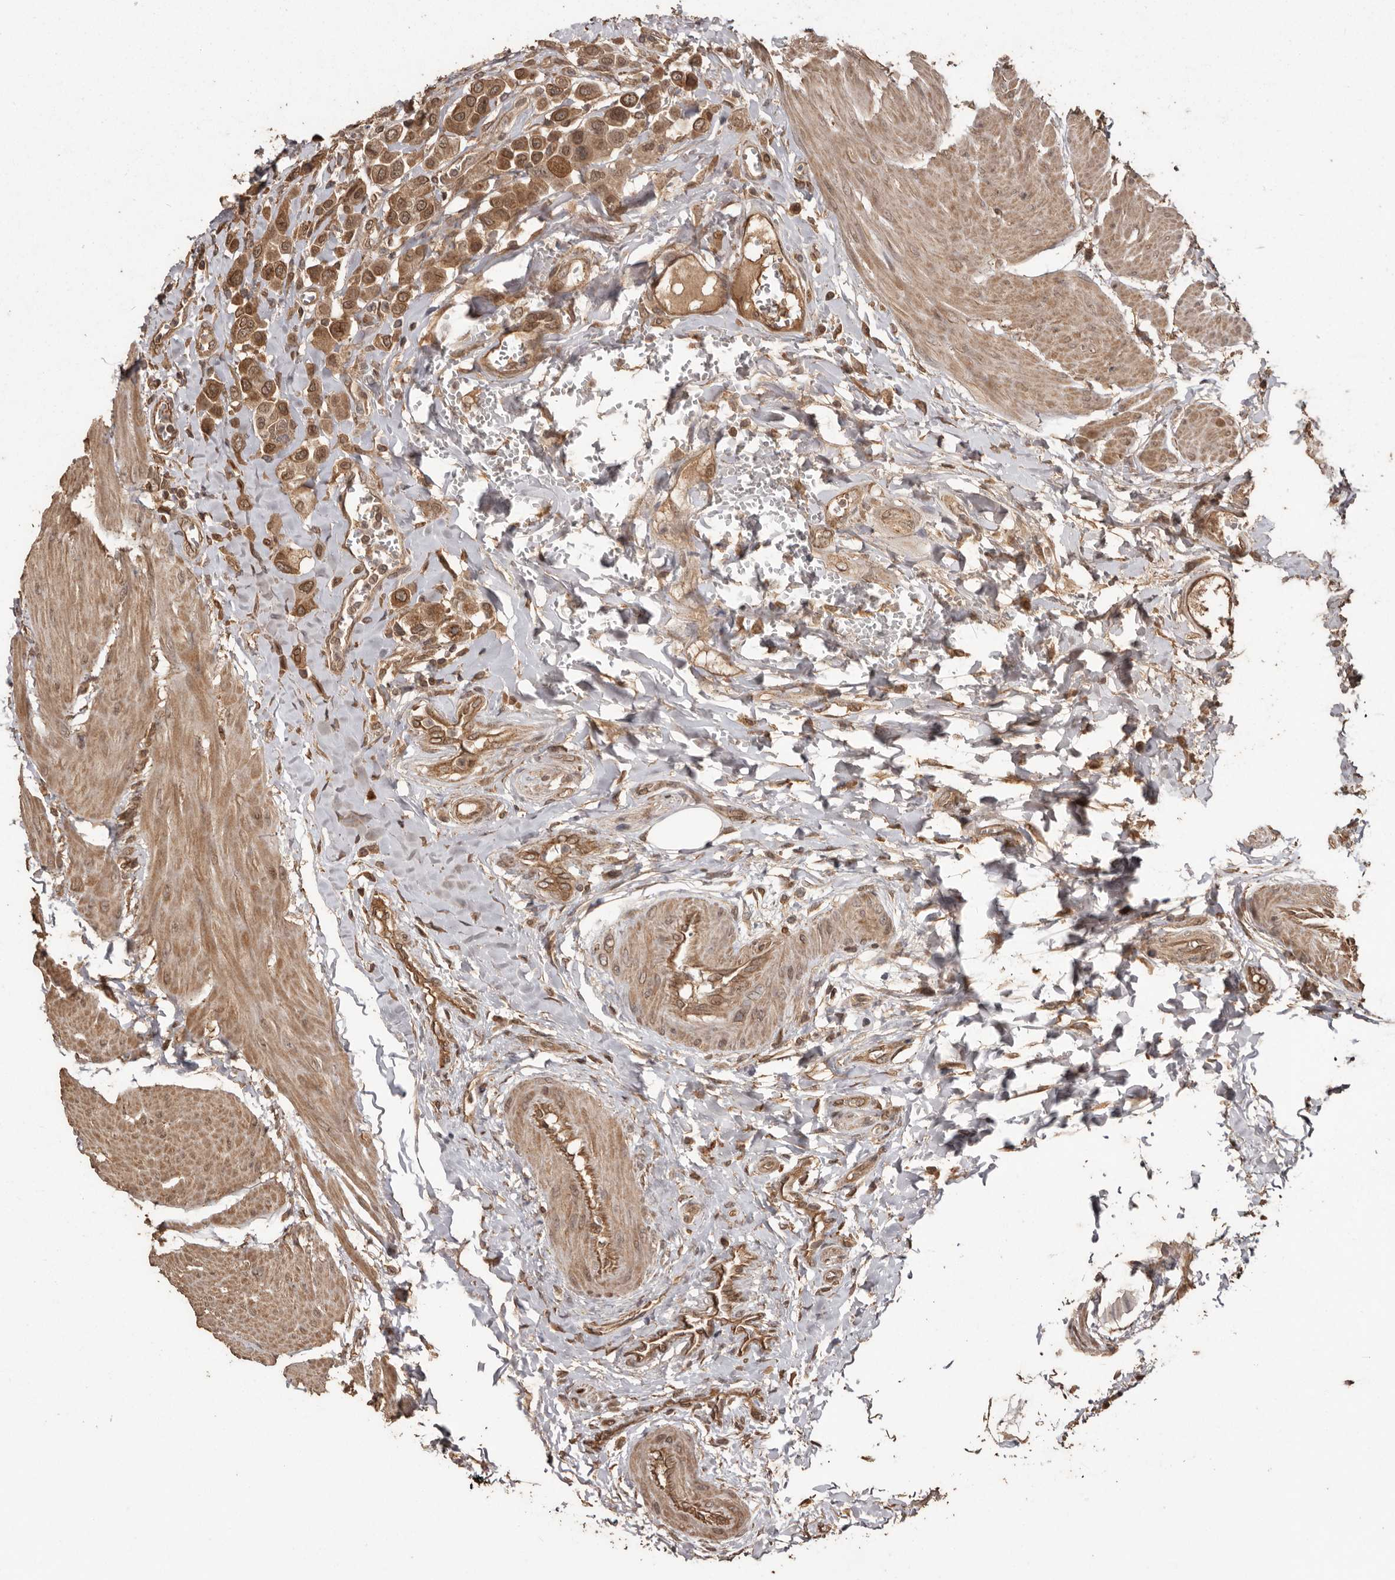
{"staining": {"intensity": "moderate", "quantity": ">75%", "location": "cytoplasmic/membranous,nuclear"}, "tissue": "urothelial cancer", "cell_type": "Tumor cells", "image_type": "cancer", "snomed": [{"axis": "morphology", "description": "Urothelial carcinoma, High grade"}, {"axis": "topography", "description": "Urinary bladder"}], "caption": "DAB immunohistochemical staining of human urothelial carcinoma (high-grade) exhibits moderate cytoplasmic/membranous and nuclear protein expression in about >75% of tumor cells.", "gene": "NUP43", "patient": {"sex": "male", "age": 50}}